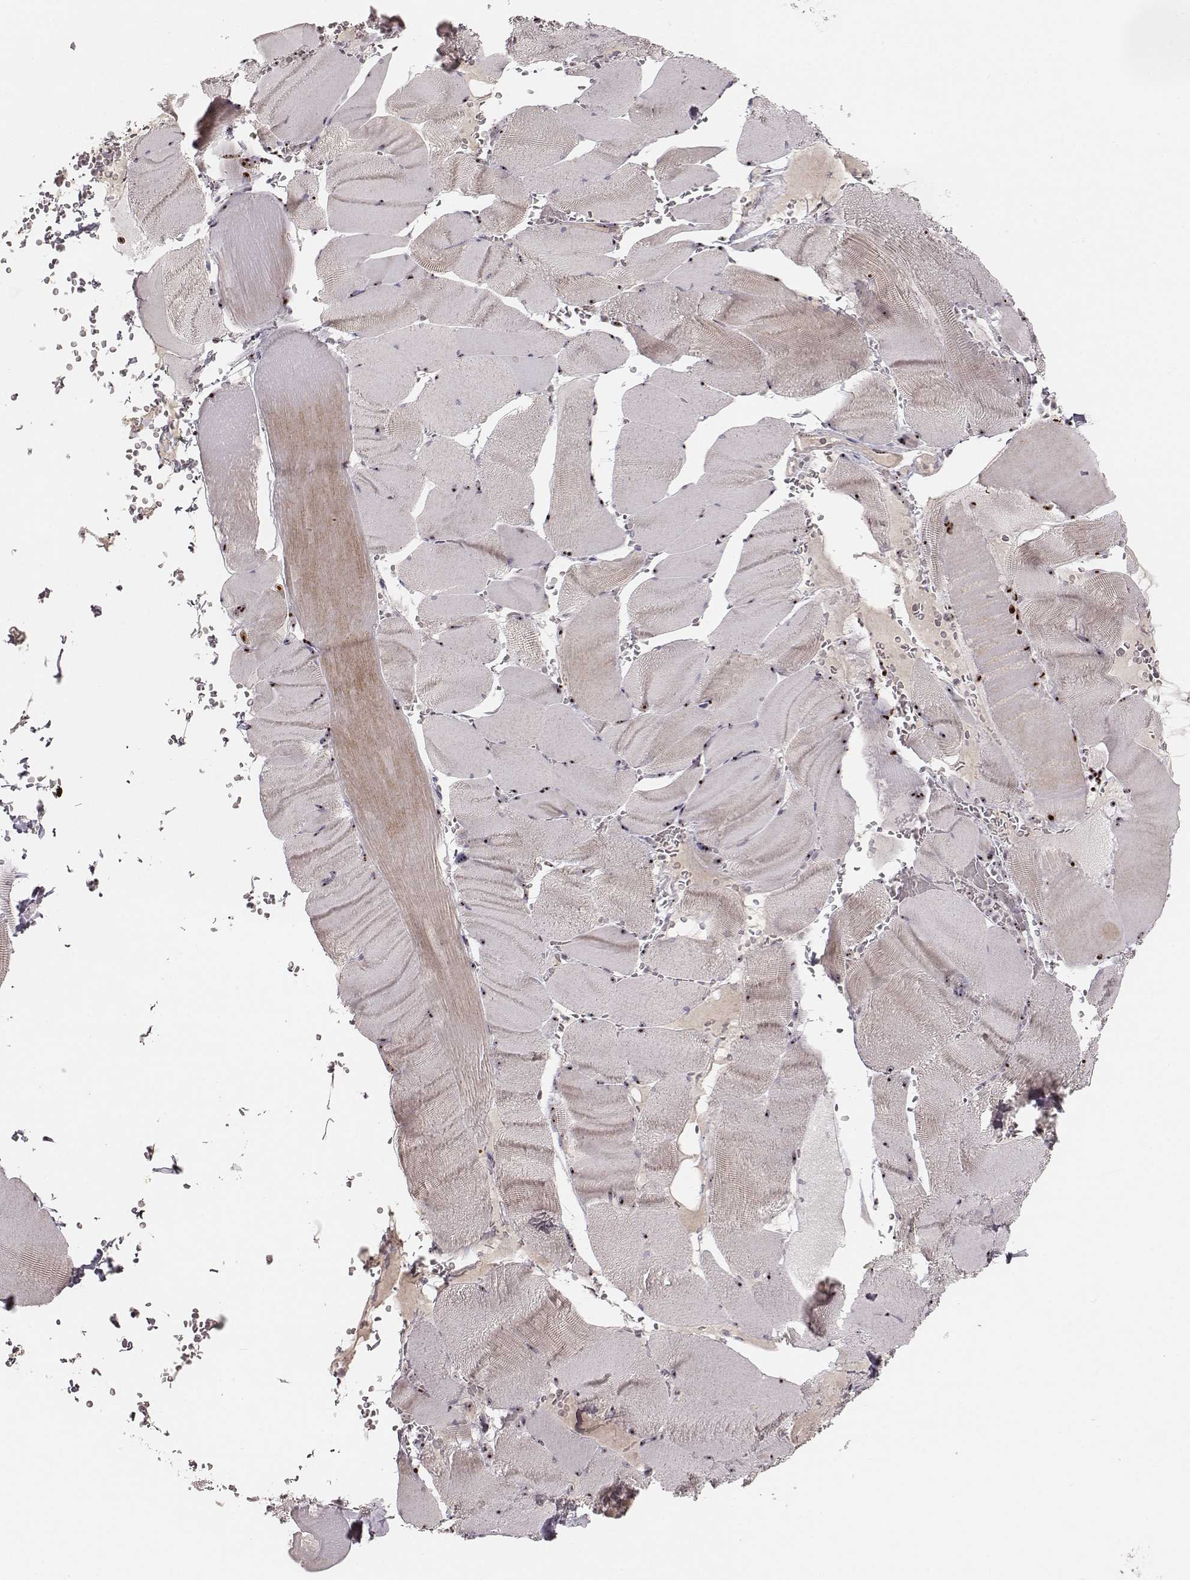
{"staining": {"intensity": "moderate", "quantity": ">75%", "location": "nuclear"}, "tissue": "skeletal muscle", "cell_type": "Myocytes", "image_type": "normal", "snomed": [{"axis": "morphology", "description": "Normal tissue, NOS"}, {"axis": "topography", "description": "Skeletal muscle"}], "caption": "High-magnification brightfield microscopy of unremarkable skeletal muscle stained with DAB (brown) and counterstained with hematoxylin (blue). myocytes exhibit moderate nuclear positivity is present in about>75% of cells. Immunohistochemistry stains the protein of interest in brown and the nuclei are stained blue.", "gene": "NOP56", "patient": {"sex": "male", "age": 56}}